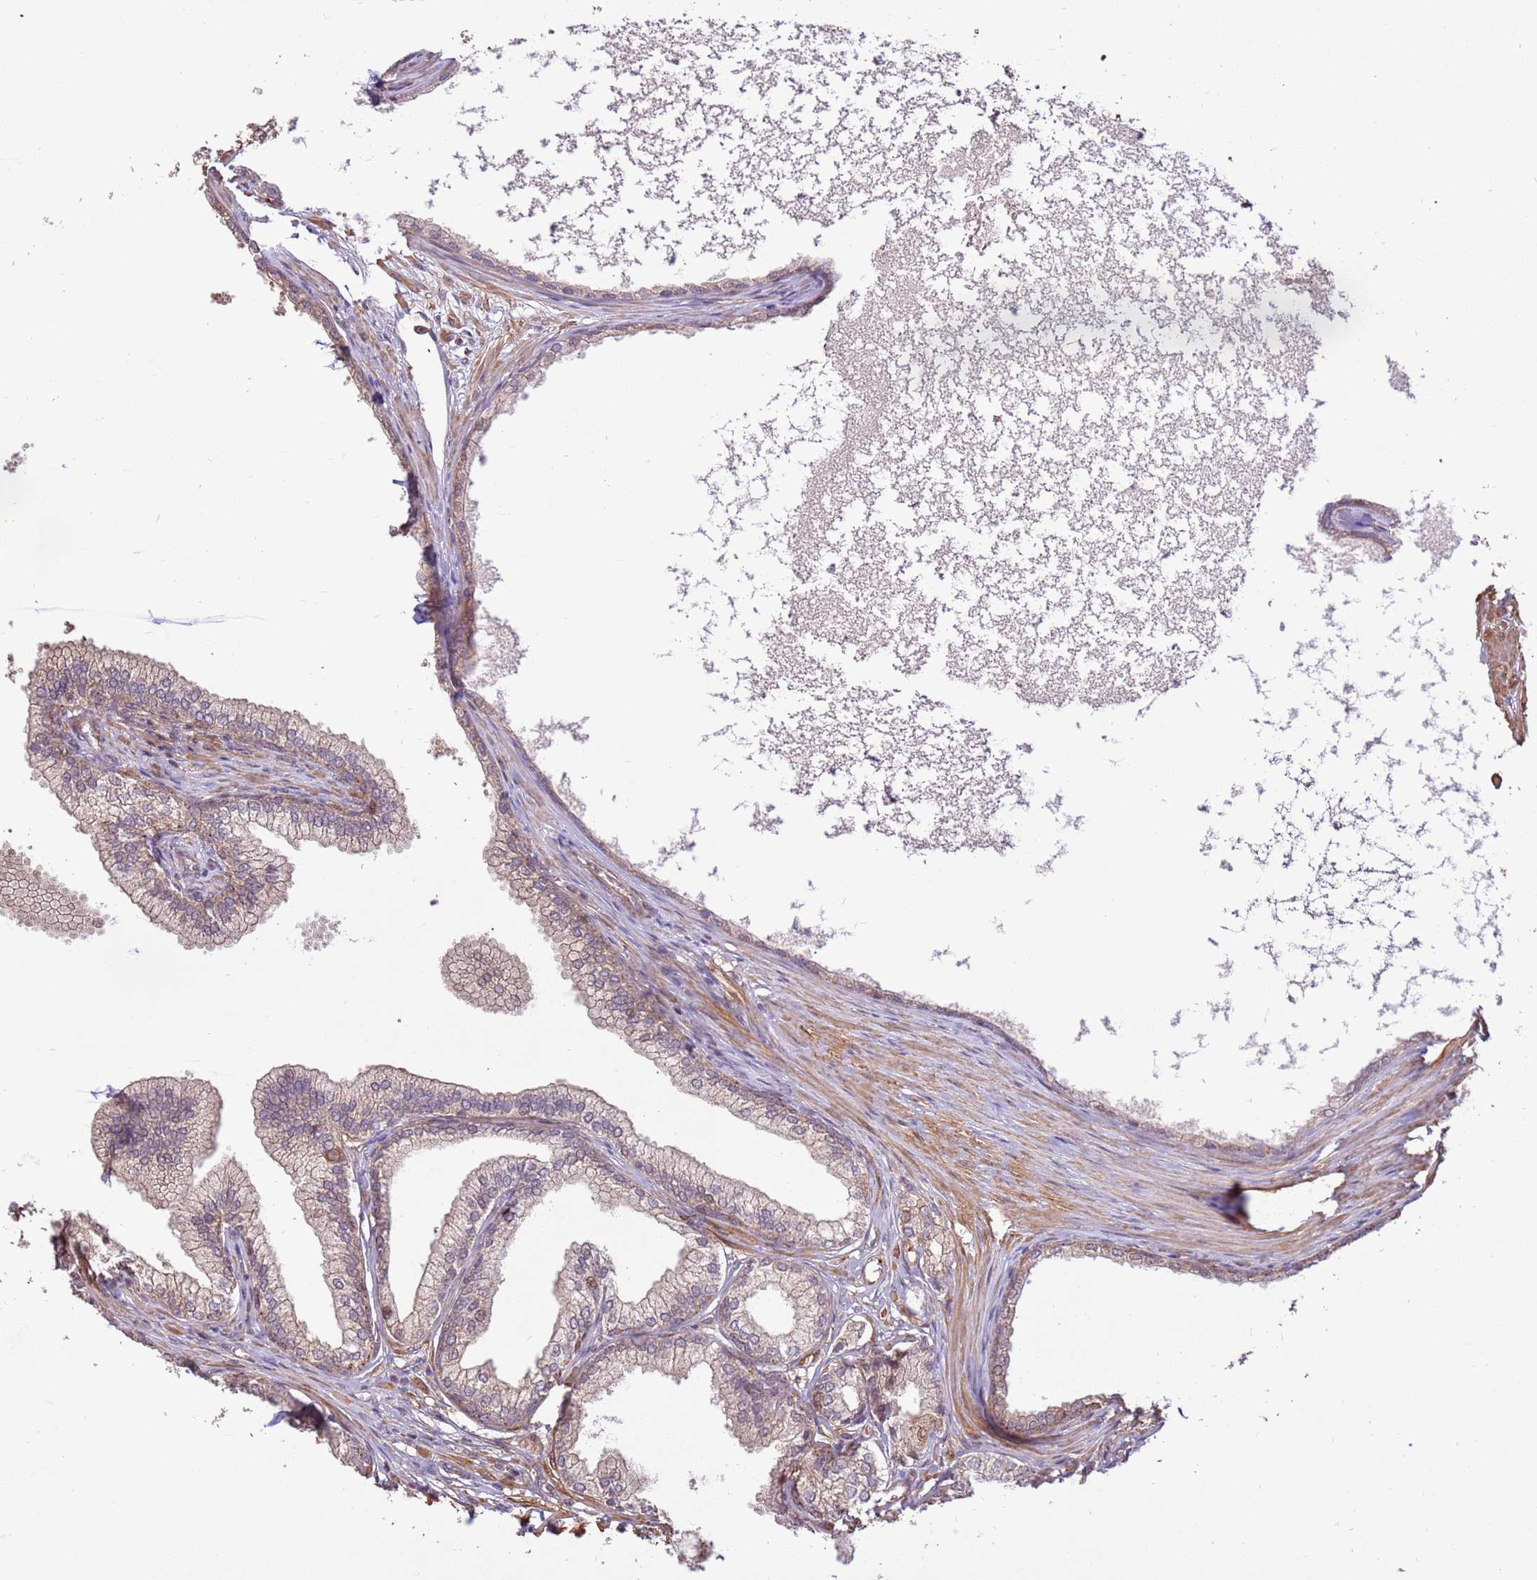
{"staining": {"intensity": "moderate", "quantity": "25%-75%", "location": "cytoplasmic/membranous"}, "tissue": "prostate", "cell_type": "Glandular cells", "image_type": "normal", "snomed": [{"axis": "morphology", "description": "Normal tissue, NOS"}, {"axis": "morphology", "description": "Urothelial carcinoma, Low grade"}, {"axis": "topography", "description": "Urinary bladder"}, {"axis": "topography", "description": "Prostate"}], "caption": "IHC micrograph of unremarkable prostate: prostate stained using immunohistochemistry displays medium levels of moderate protein expression localized specifically in the cytoplasmic/membranous of glandular cells, appearing as a cytoplasmic/membranous brown color.", "gene": "CCDC112", "patient": {"sex": "male", "age": 60}}